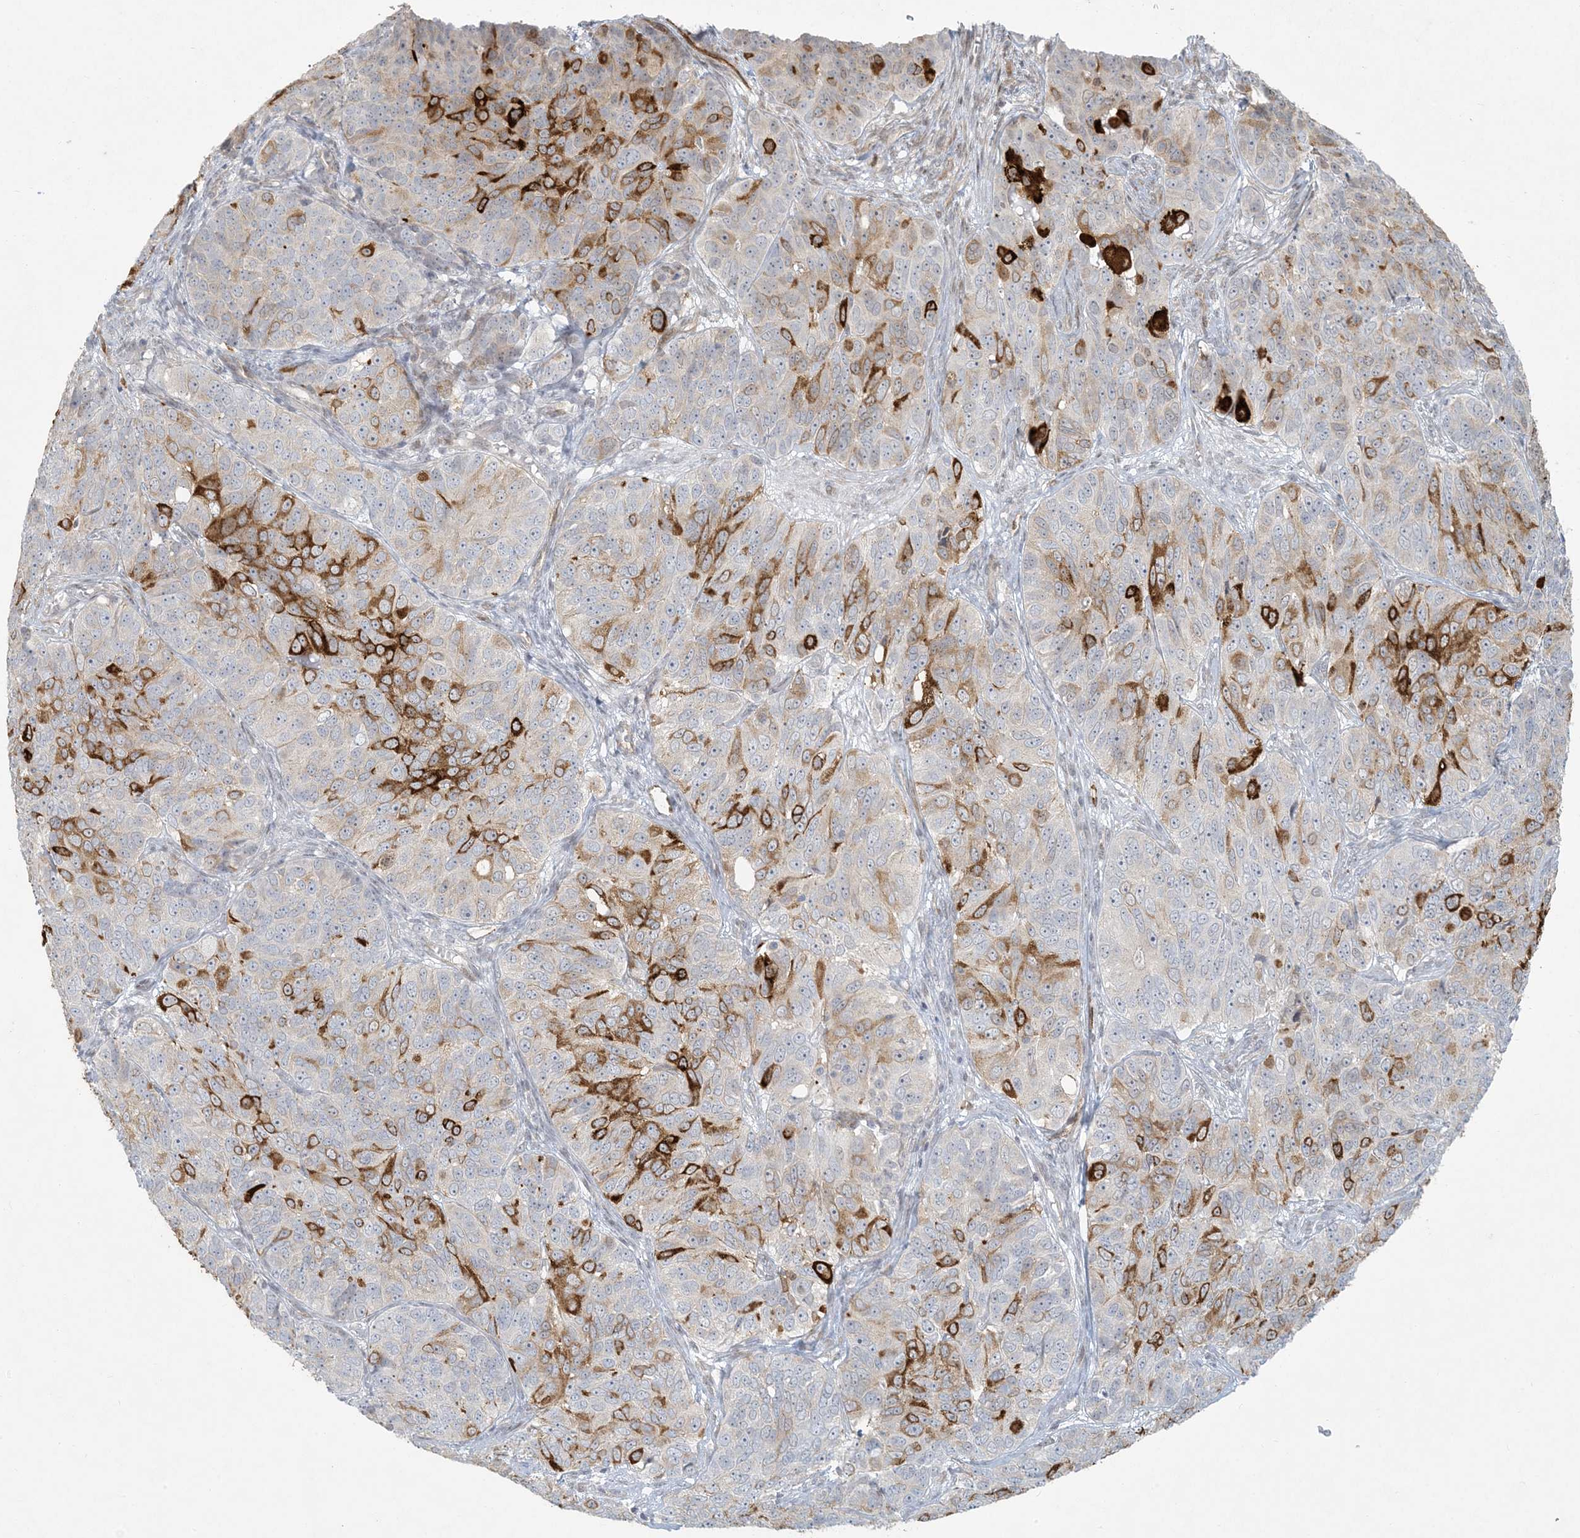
{"staining": {"intensity": "strong", "quantity": "<25%", "location": "cytoplasmic/membranous"}, "tissue": "ovarian cancer", "cell_type": "Tumor cells", "image_type": "cancer", "snomed": [{"axis": "morphology", "description": "Carcinoma, endometroid"}, {"axis": "topography", "description": "Ovary"}], "caption": "There is medium levels of strong cytoplasmic/membranous positivity in tumor cells of ovarian endometroid carcinoma, as demonstrated by immunohistochemical staining (brown color).", "gene": "BCORL1", "patient": {"sex": "female", "age": 51}}